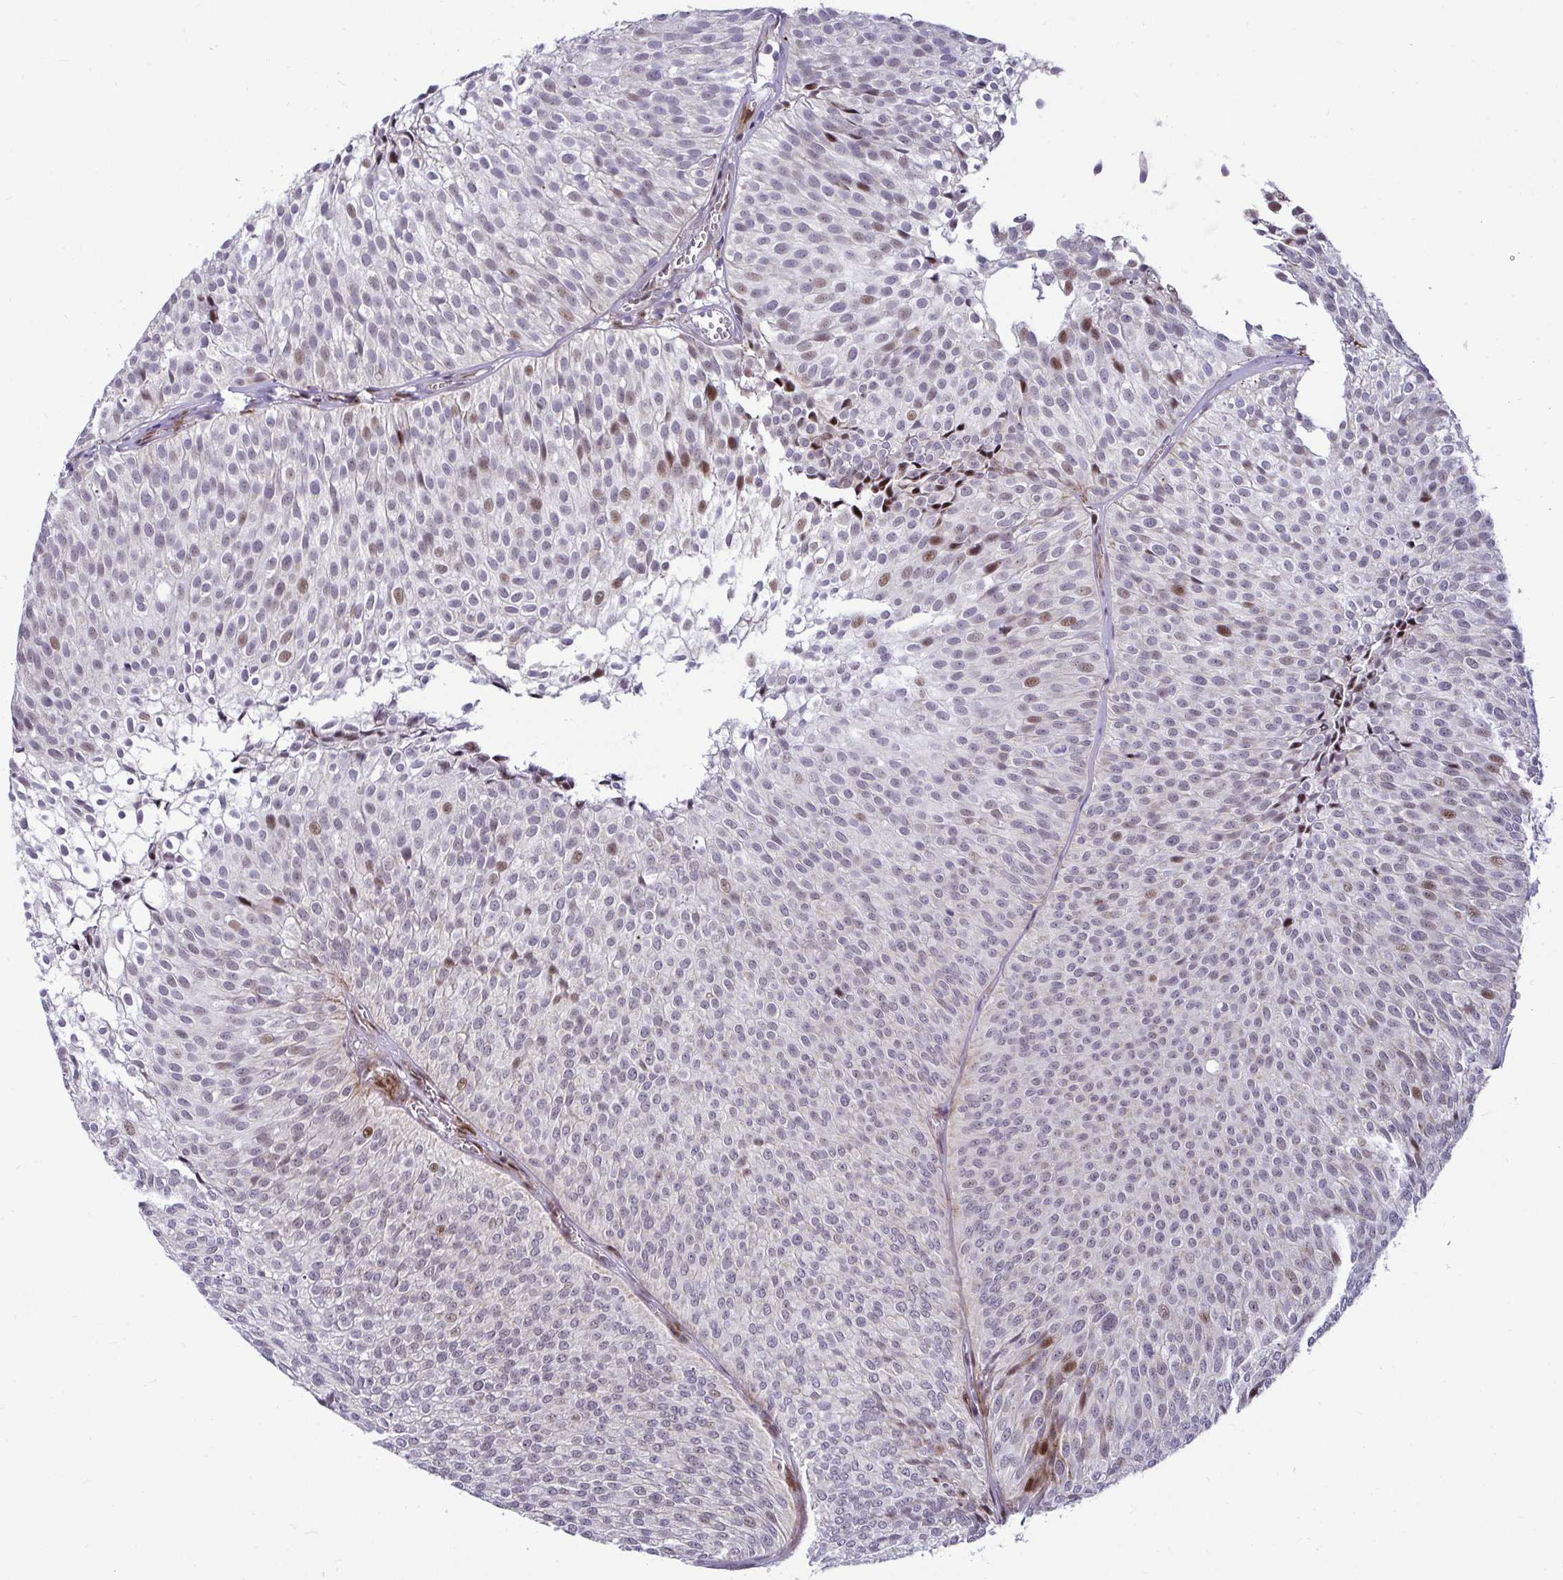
{"staining": {"intensity": "moderate", "quantity": "<25%", "location": "nuclear"}, "tissue": "urothelial cancer", "cell_type": "Tumor cells", "image_type": "cancer", "snomed": [{"axis": "morphology", "description": "Urothelial carcinoma, Low grade"}, {"axis": "topography", "description": "Urinary bladder"}], "caption": "A low amount of moderate nuclear positivity is appreciated in about <25% of tumor cells in urothelial cancer tissue.", "gene": "DZIP1", "patient": {"sex": "male", "age": 91}}